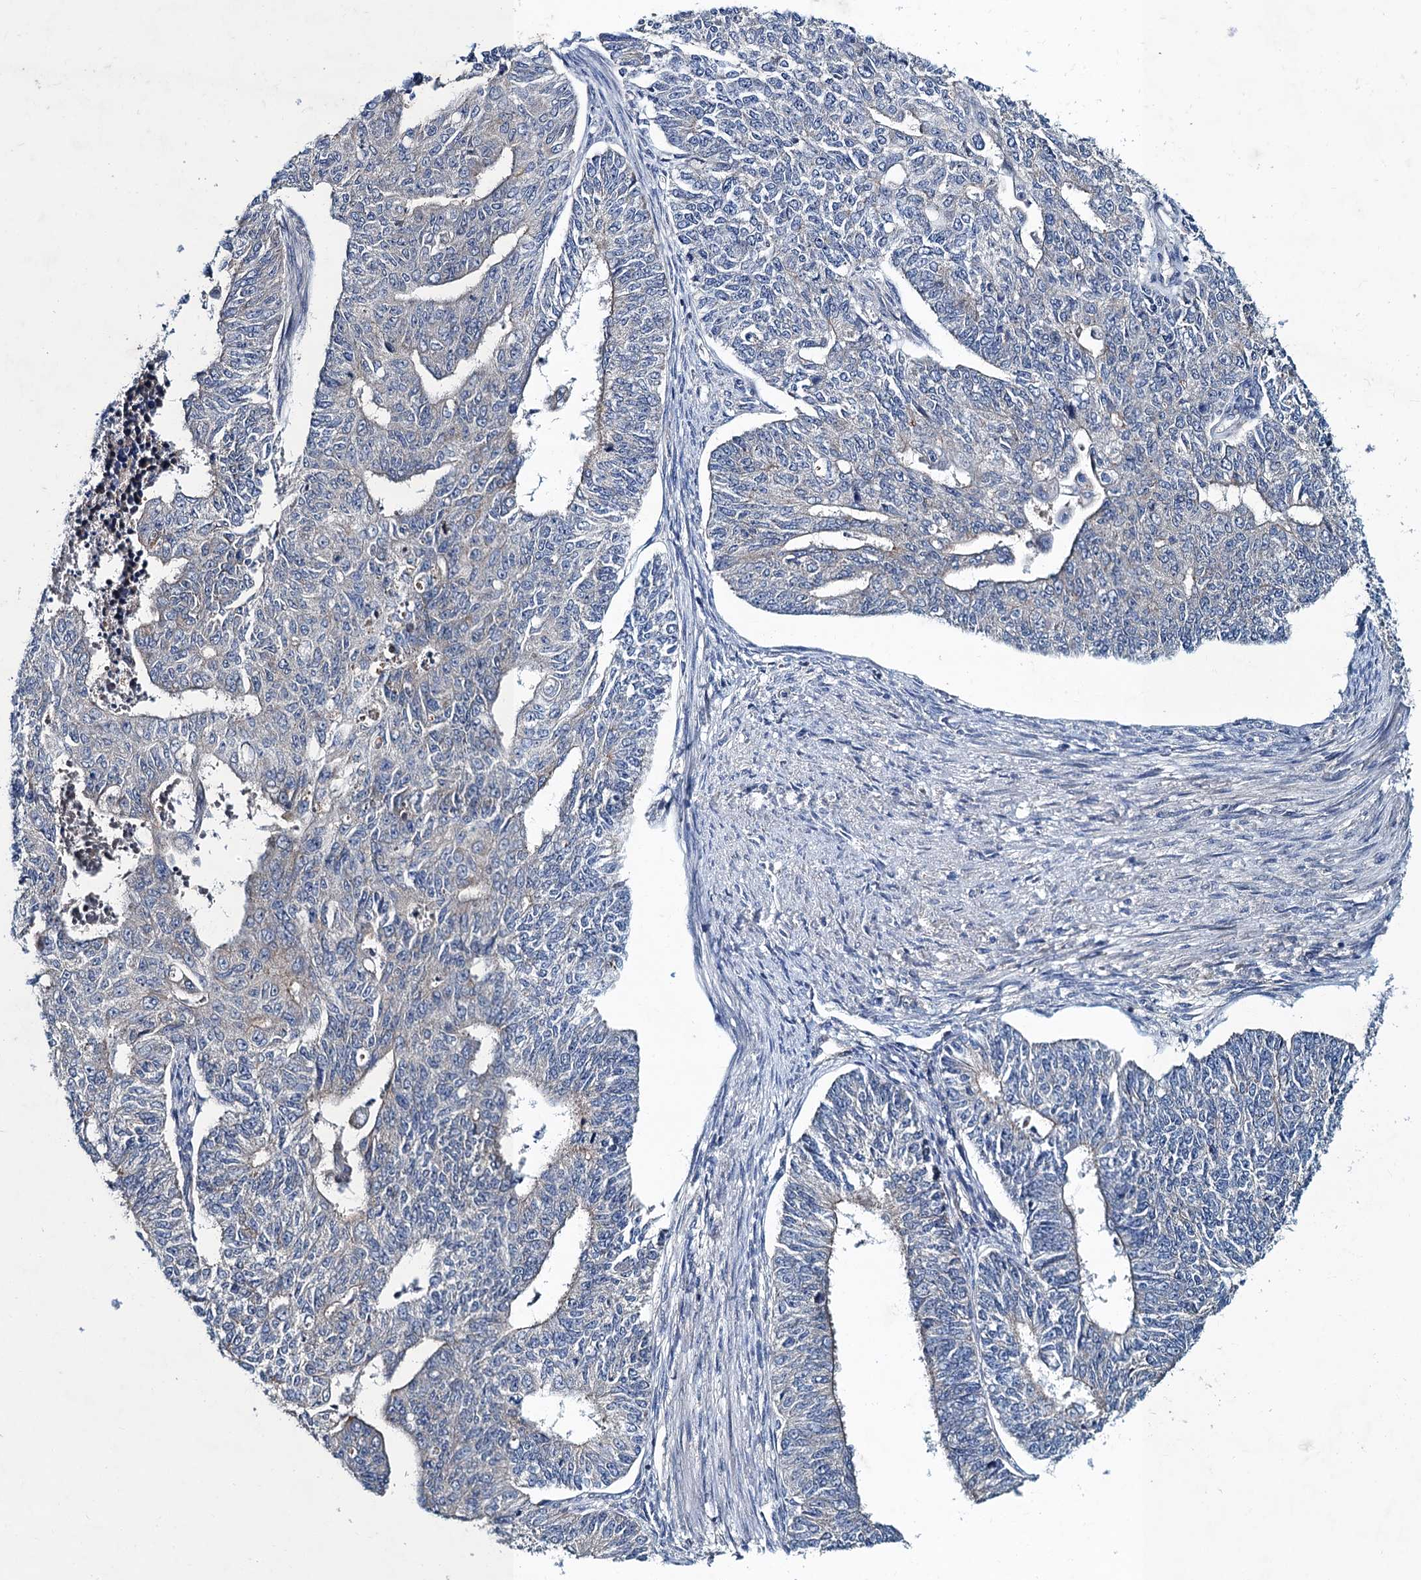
{"staining": {"intensity": "negative", "quantity": "none", "location": "none"}, "tissue": "endometrial cancer", "cell_type": "Tumor cells", "image_type": "cancer", "snomed": [{"axis": "morphology", "description": "Adenocarcinoma, NOS"}, {"axis": "topography", "description": "Endometrium"}], "caption": "This is an immunohistochemistry (IHC) image of human endometrial cancer (adenocarcinoma). There is no staining in tumor cells.", "gene": "SNAP29", "patient": {"sex": "female", "age": 32}}